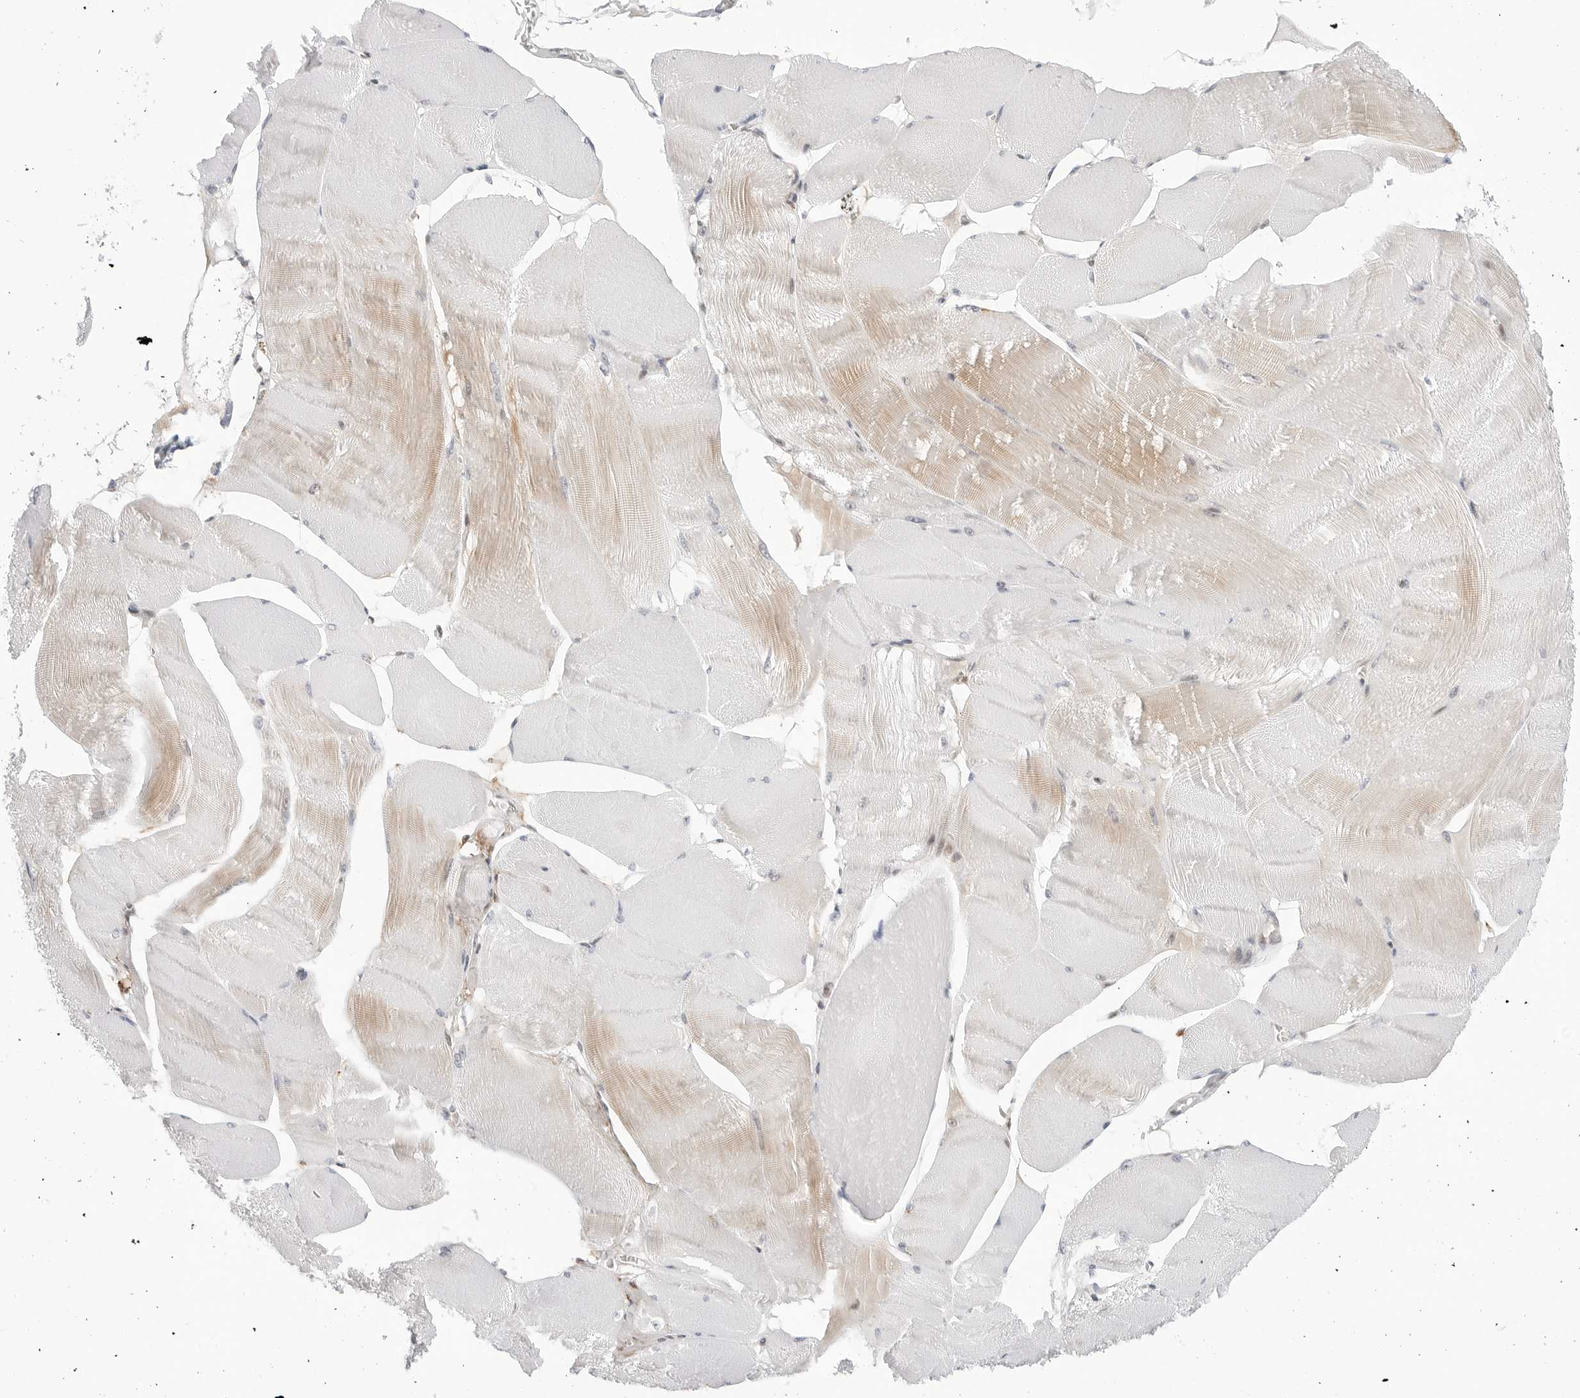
{"staining": {"intensity": "weak", "quantity": "25%-75%", "location": "cytoplasmic/membranous"}, "tissue": "skeletal muscle", "cell_type": "Myocytes", "image_type": "normal", "snomed": [{"axis": "morphology", "description": "Normal tissue, NOS"}, {"axis": "morphology", "description": "Basal cell carcinoma"}, {"axis": "topography", "description": "Skeletal muscle"}], "caption": "IHC photomicrograph of normal human skeletal muscle stained for a protein (brown), which exhibits low levels of weak cytoplasmic/membranous staining in approximately 25%-75% of myocytes.", "gene": "C1orf162", "patient": {"sex": "female", "age": 64}}